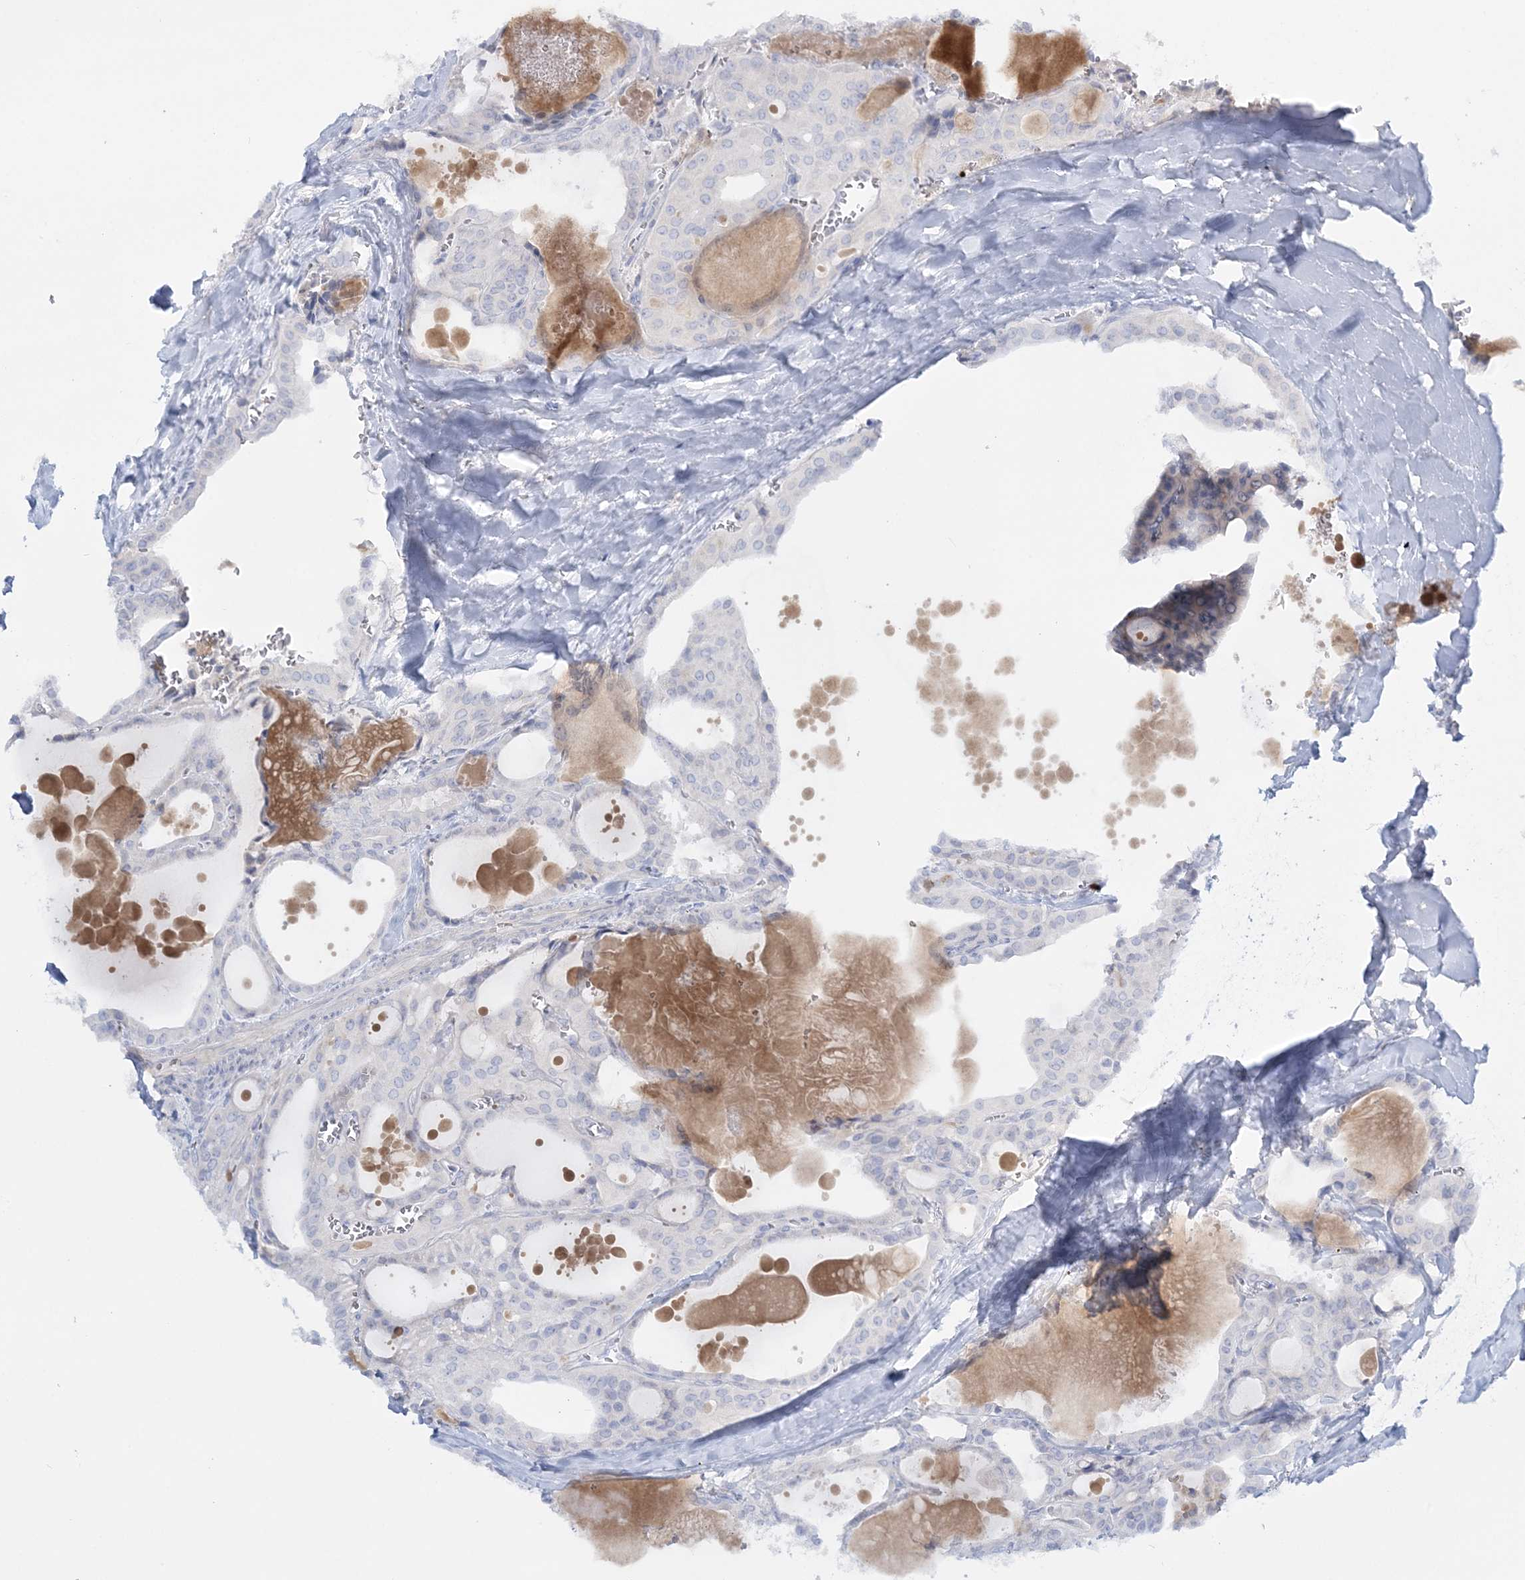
{"staining": {"intensity": "negative", "quantity": "none", "location": "none"}, "tissue": "thyroid cancer", "cell_type": "Tumor cells", "image_type": "cancer", "snomed": [{"axis": "morphology", "description": "Papillary adenocarcinoma, NOS"}, {"axis": "topography", "description": "Thyroid gland"}], "caption": "High power microscopy photomicrograph of an immunohistochemistry (IHC) photomicrograph of thyroid cancer (papillary adenocarcinoma), revealing no significant expression in tumor cells.", "gene": "WDSUB1", "patient": {"sex": "male", "age": 52}}